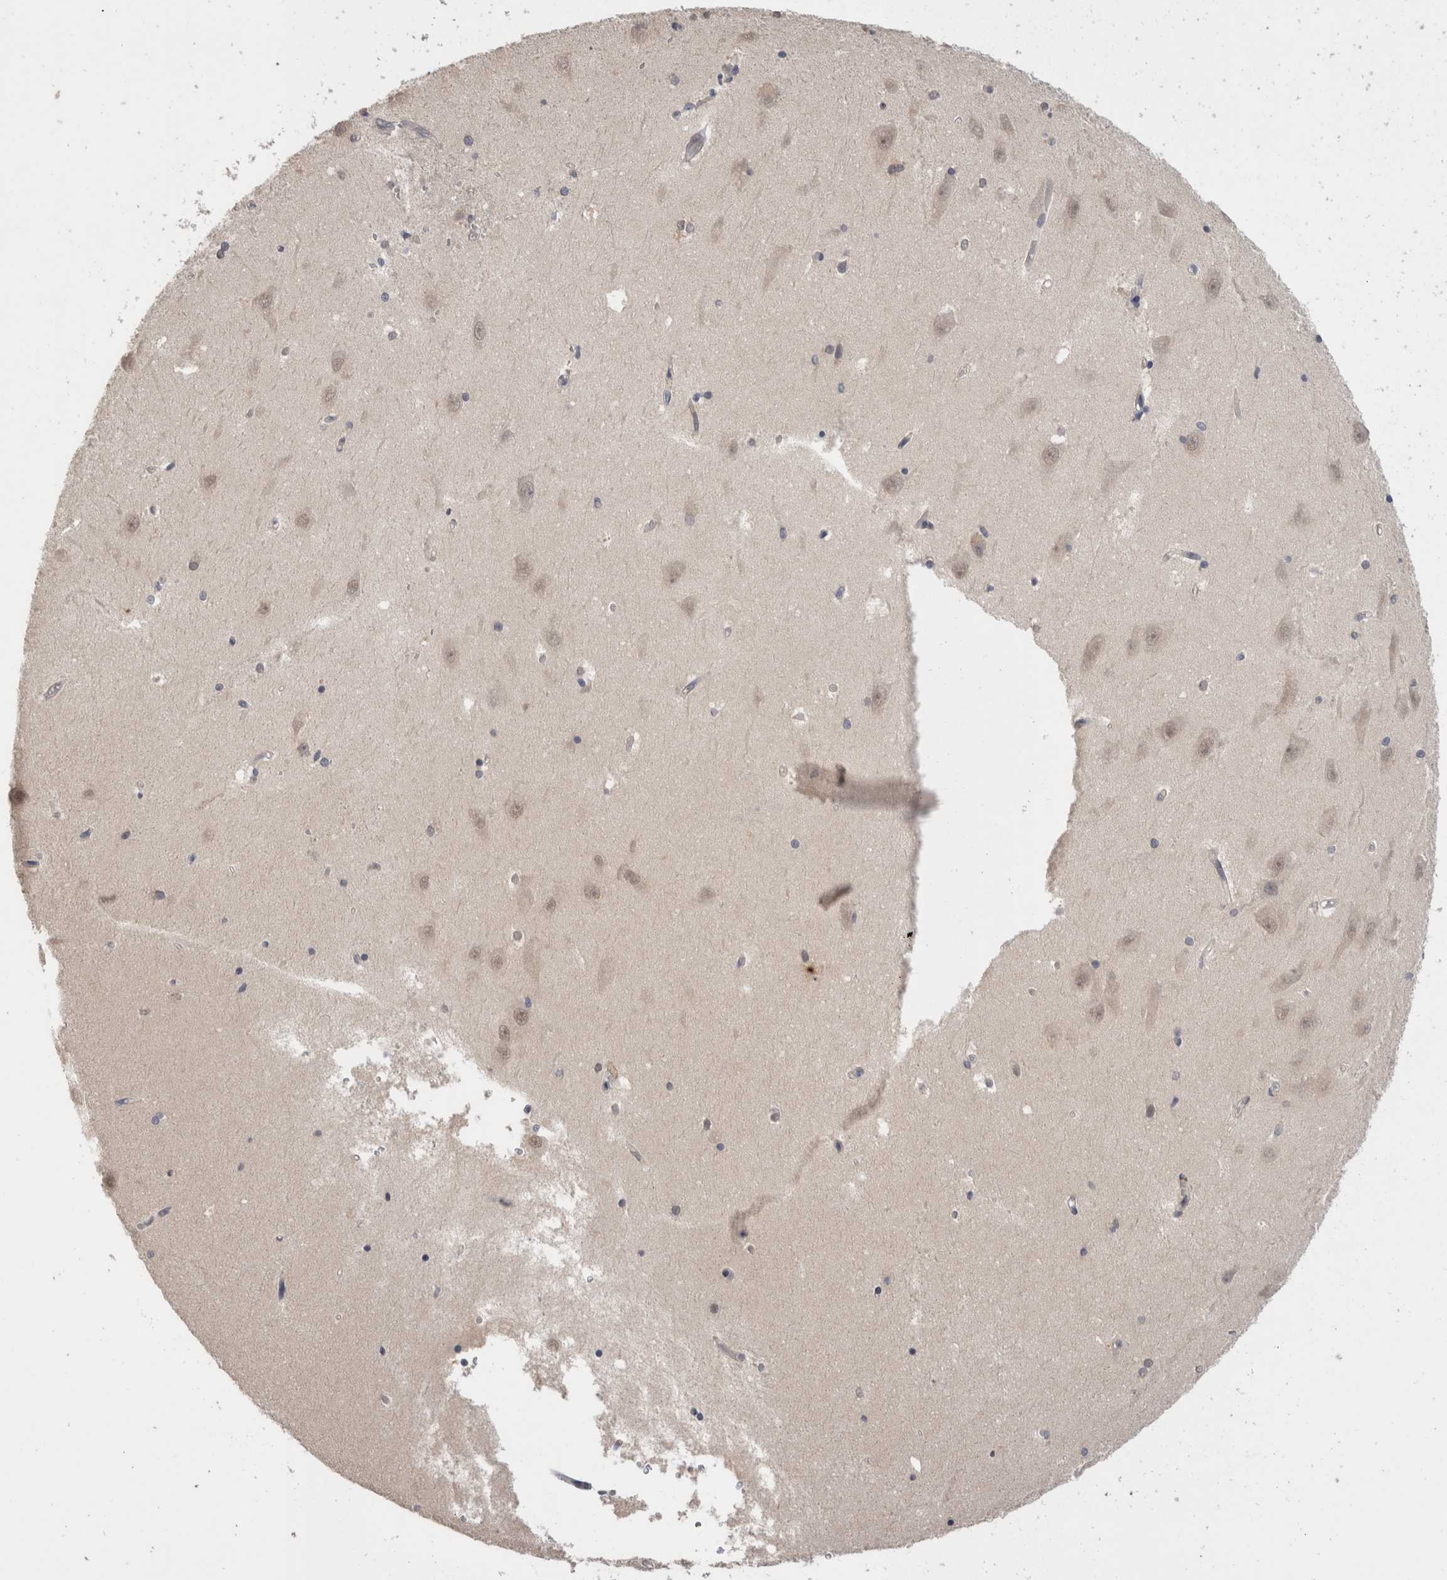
{"staining": {"intensity": "negative", "quantity": "none", "location": "none"}, "tissue": "hippocampus", "cell_type": "Glial cells", "image_type": "normal", "snomed": [{"axis": "morphology", "description": "Normal tissue, NOS"}, {"axis": "topography", "description": "Hippocampus"}], "caption": "This image is of unremarkable hippocampus stained with IHC to label a protein in brown with the nuclei are counter-stained blue. There is no staining in glial cells. The staining is performed using DAB (3,3'-diaminobenzidine) brown chromogen with nuclei counter-stained in using hematoxylin.", "gene": "CRYBG1", "patient": {"sex": "male", "age": 45}}